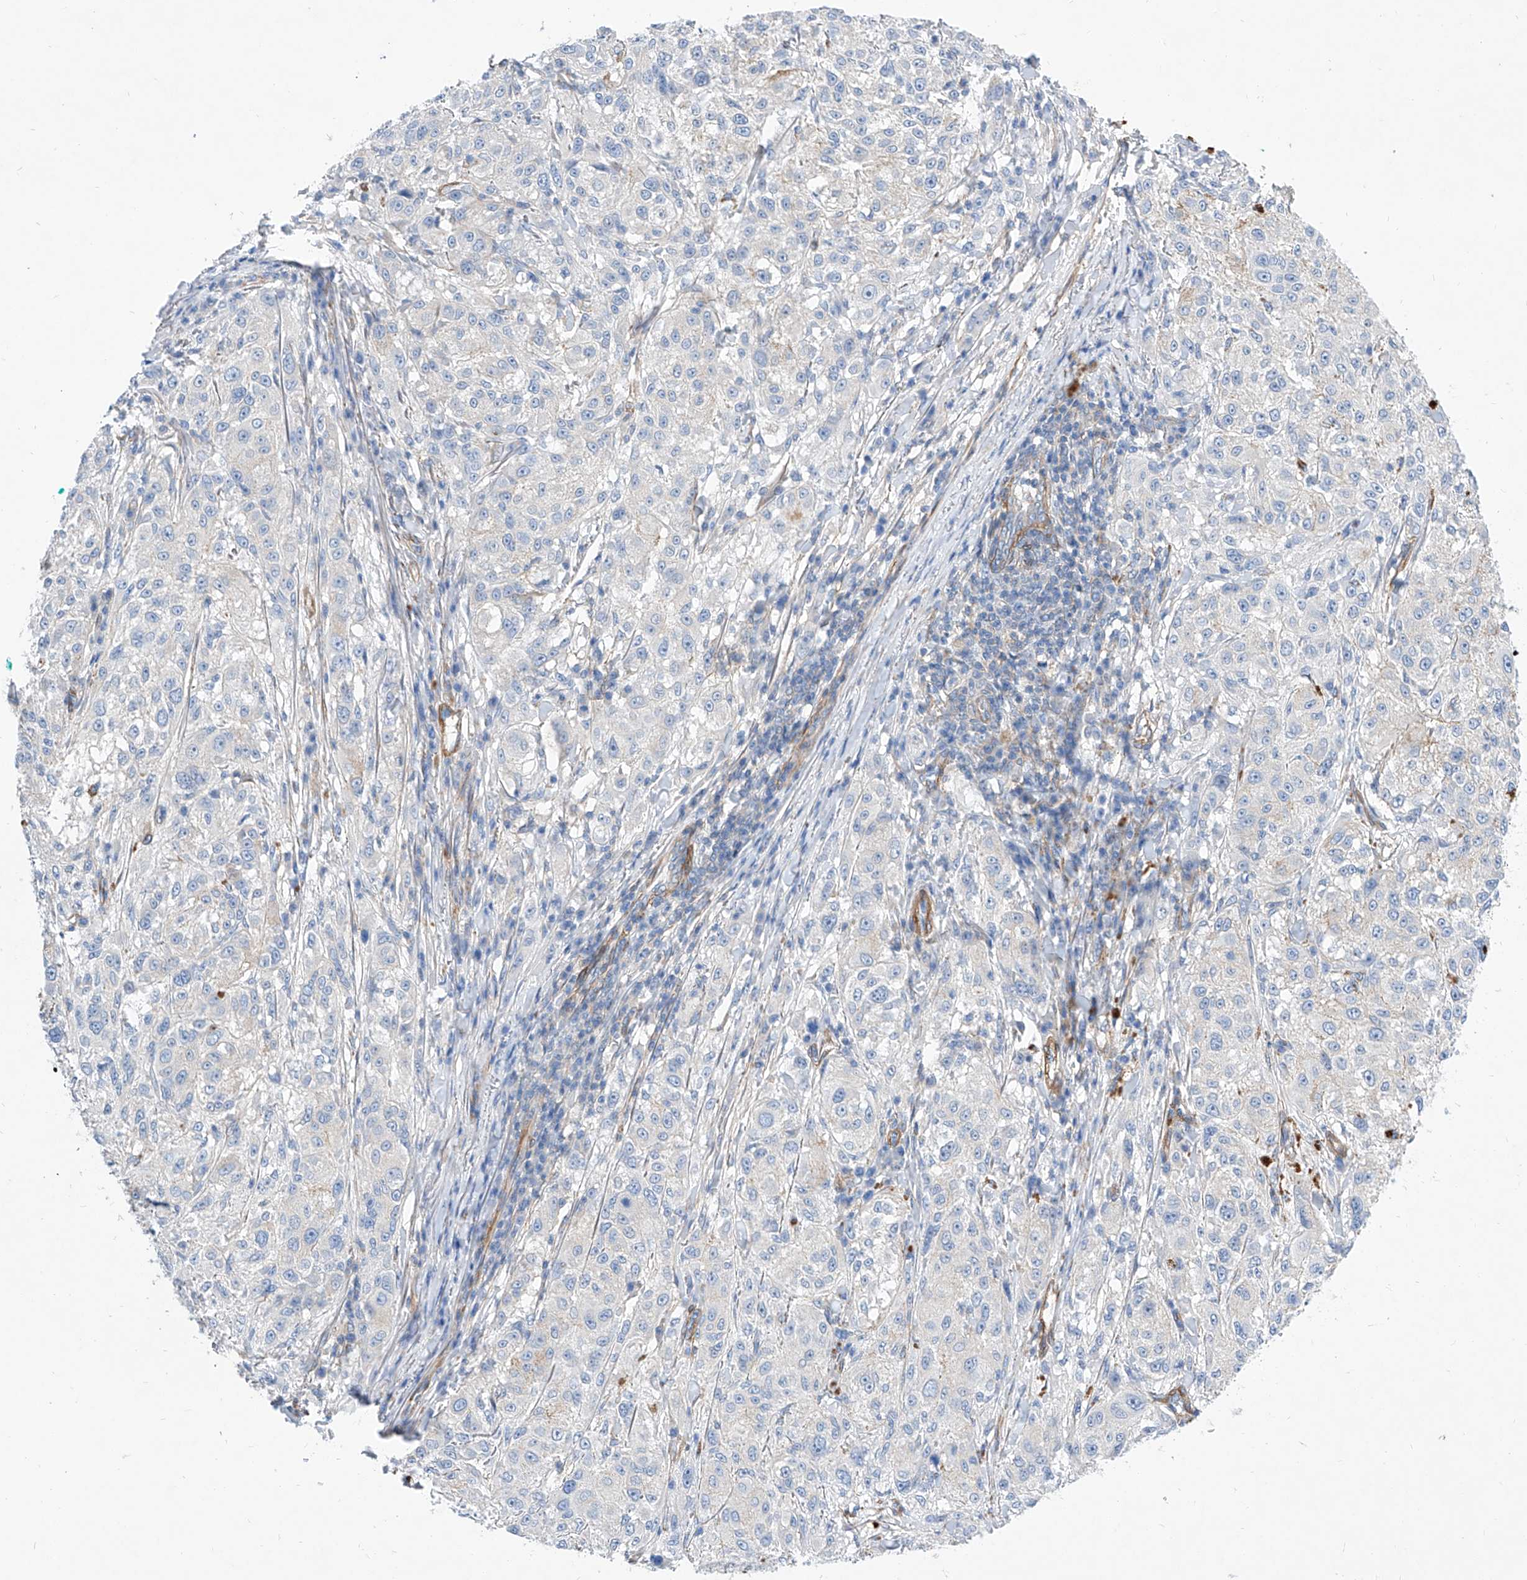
{"staining": {"intensity": "negative", "quantity": "none", "location": "none"}, "tissue": "melanoma", "cell_type": "Tumor cells", "image_type": "cancer", "snomed": [{"axis": "morphology", "description": "Necrosis, NOS"}, {"axis": "morphology", "description": "Malignant melanoma, NOS"}, {"axis": "topography", "description": "Skin"}], "caption": "An IHC micrograph of melanoma is shown. There is no staining in tumor cells of melanoma.", "gene": "TAS2R60", "patient": {"sex": "female", "age": 87}}